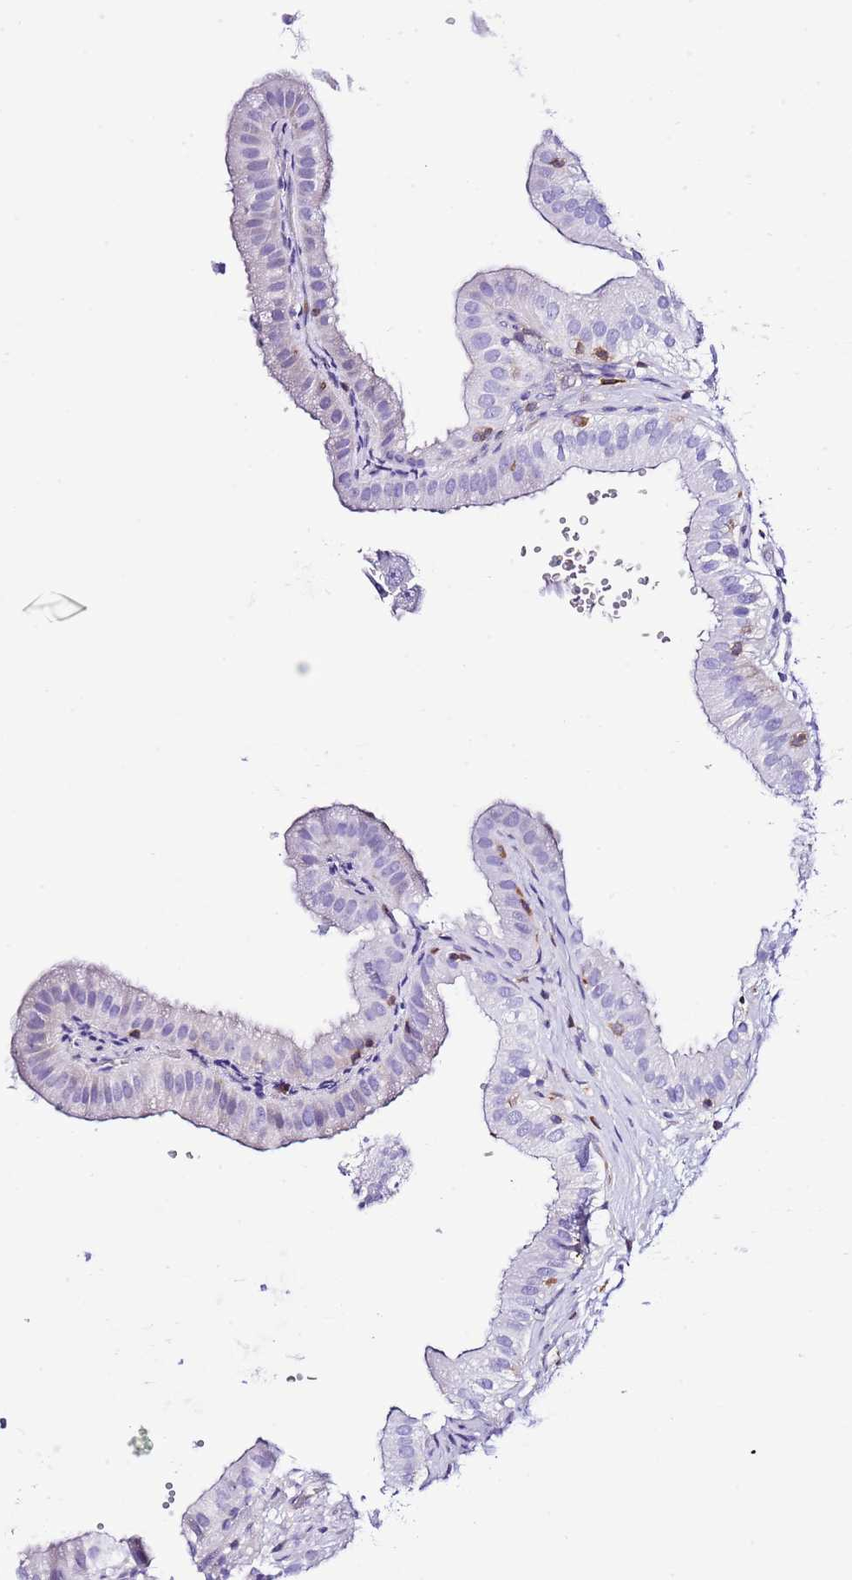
{"staining": {"intensity": "negative", "quantity": "none", "location": "none"}, "tissue": "gallbladder", "cell_type": "Glandular cells", "image_type": "normal", "snomed": [{"axis": "morphology", "description": "Normal tissue, NOS"}, {"axis": "topography", "description": "Gallbladder"}], "caption": "DAB (3,3'-diaminobenzidine) immunohistochemical staining of unremarkable gallbladder shows no significant staining in glandular cells.", "gene": "CNN2", "patient": {"sex": "female", "age": 61}}